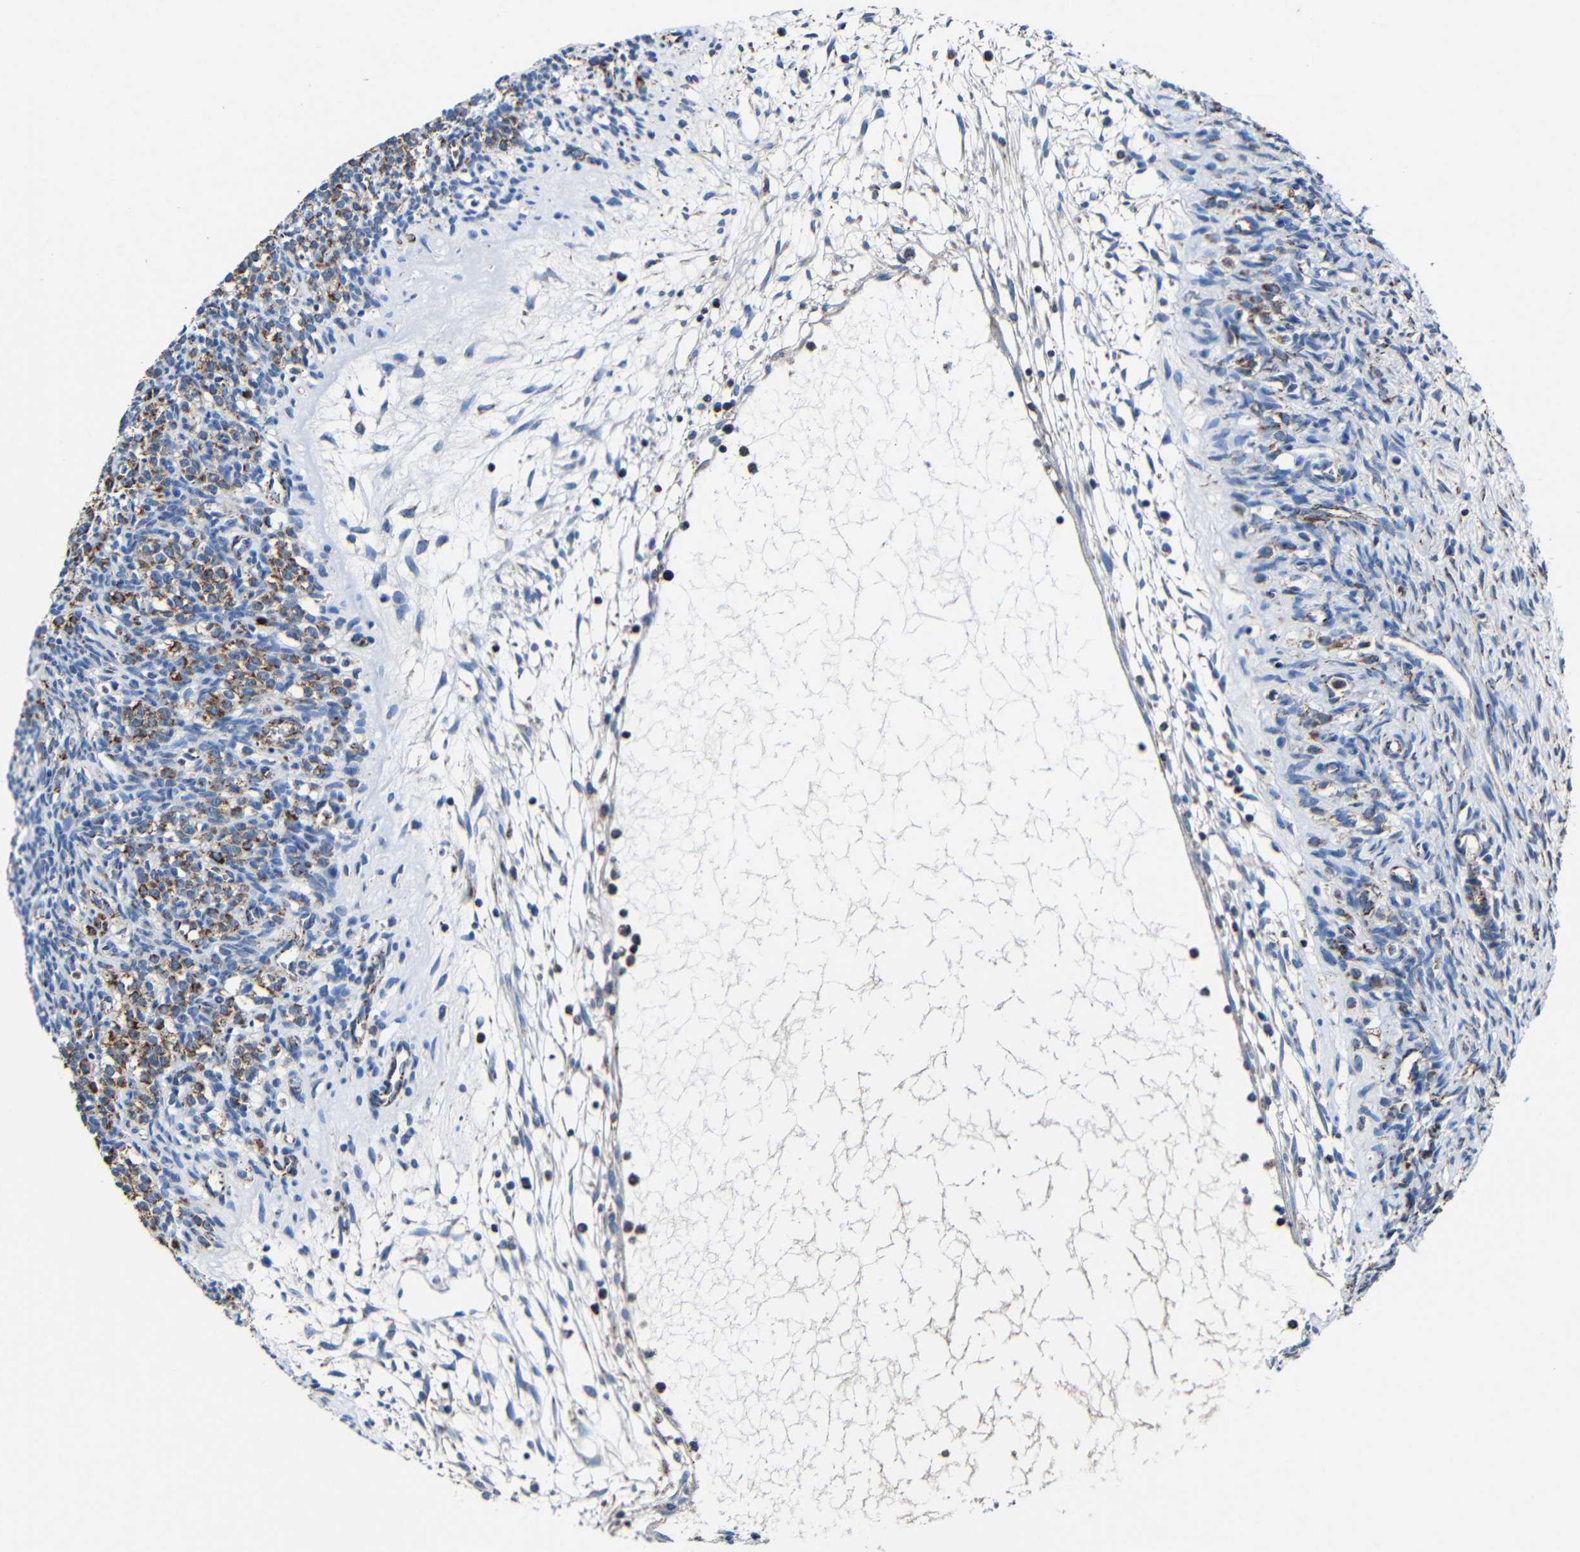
{"staining": {"intensity": "moderate", "quantity": "<25%", "location": "cytoplasmic/membranous"}, "tissue": "ovary", "cell_type": "Ovarian stroma cells", "image_type": "normal", "snomed": [{"axis": "morphology", "description": "Normal tissue, NOS"}, {"axis": "topography", "description": "Ovary"}], "caption": "IHC of unremarkable ovary displays low levels of moderate cytoplasmic/membranous staining in approximately <25% of ovarian stroma cells.", "gene": "CA5B", "patient": {"sex": "female", "age": 33}}